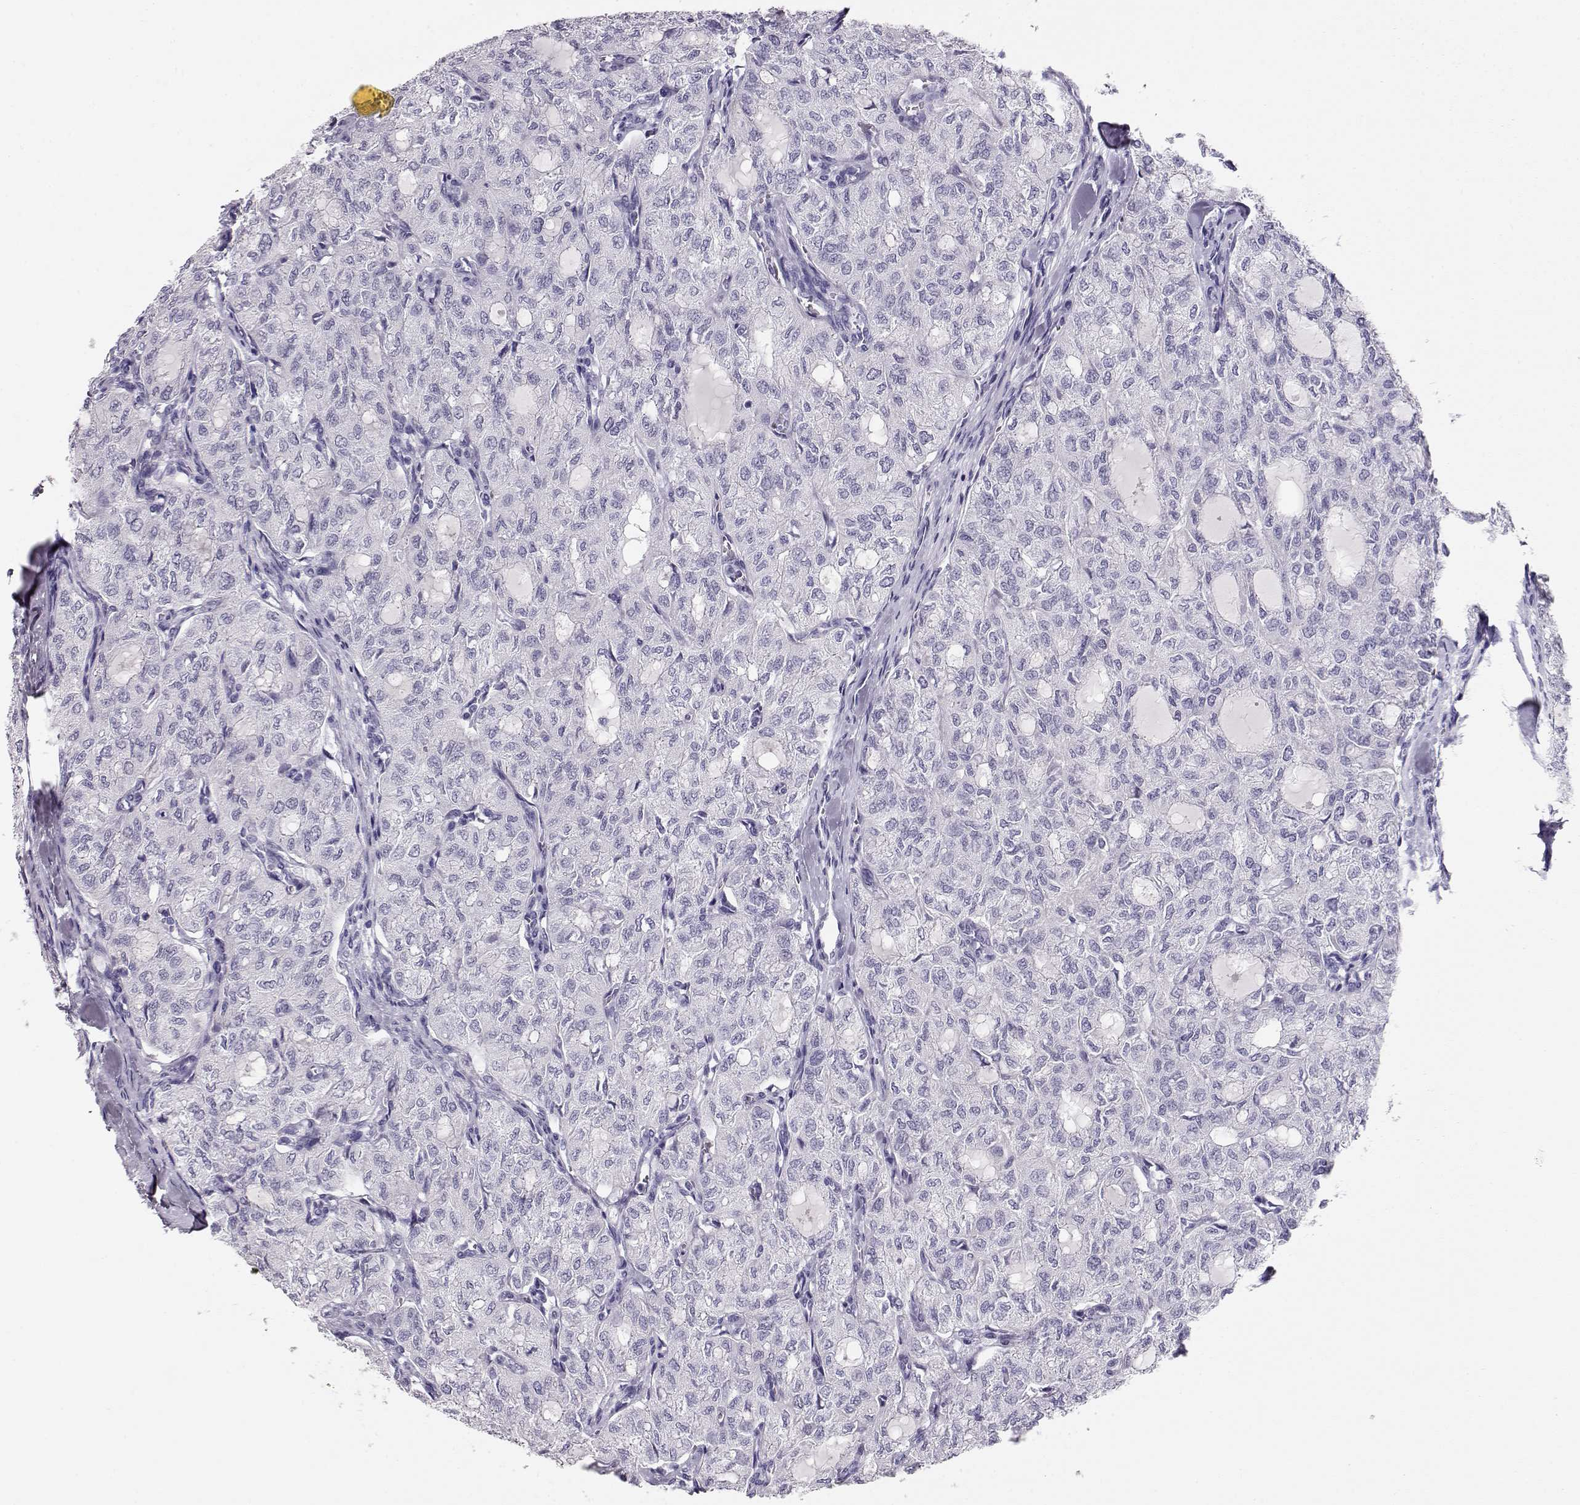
{"staining": {"intensity": "negative", "quantity": "none", "location": "none"}, "tissue": "thyroid cancer", "cell_type": "Tumor cells", "image_type": "cancer", "snomed": [{"axis": "morphology", "description": "Follicular adenoma carcinoma, NOS"}, {"axis": "topography", "description": "Thyroid gland"}], "caption": "Immunohistochemistry histopathology image of neoplastic tissue: follicular adenoma carcinoma (thyroid) stained with DAB reveals no significant protein expression in tumor cells.", "gene": "MAGEC1", "patient": {"sex": "male", "age": 75}}